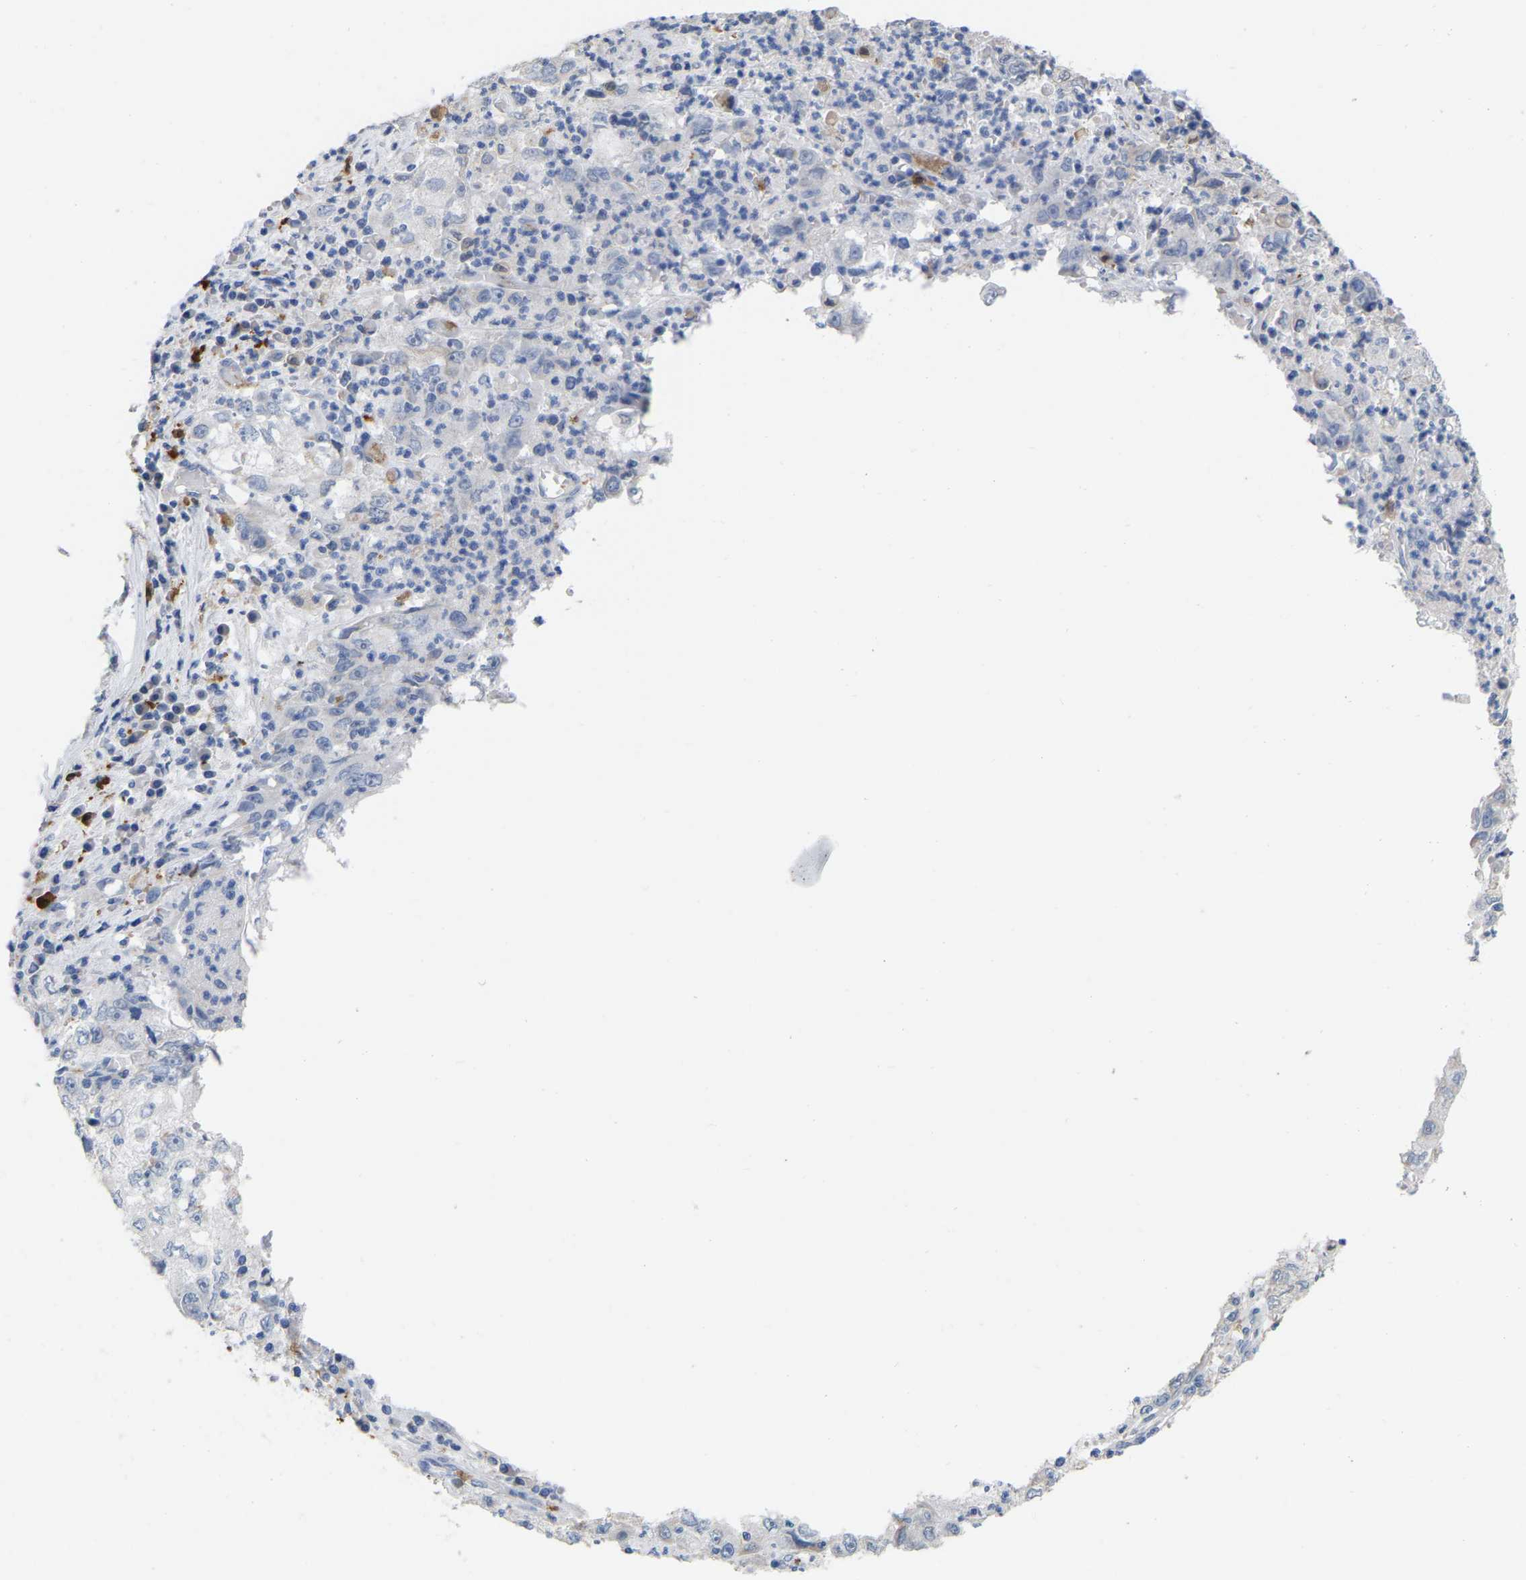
{"staining": {"intensity": "negative", "quantity": "none", "location": "none"}, "tissue": "cervical cancer", "cell_type": "Tumor cells", "image_type": "cancer", "snomed": [{"axis": "morphology", "description": "Squamous cell carcinoma, NOS"}, {"axis": "topography", "description": "Cervix"}], "caption": "Immunohistochemical staining of squamous cell carcinoma (cervical) exhibits no significant expression in tumor cells. Nuclei are stained in blue.", "gene": "ULBP2", "patient": {"sex": "female", "age": 36}}